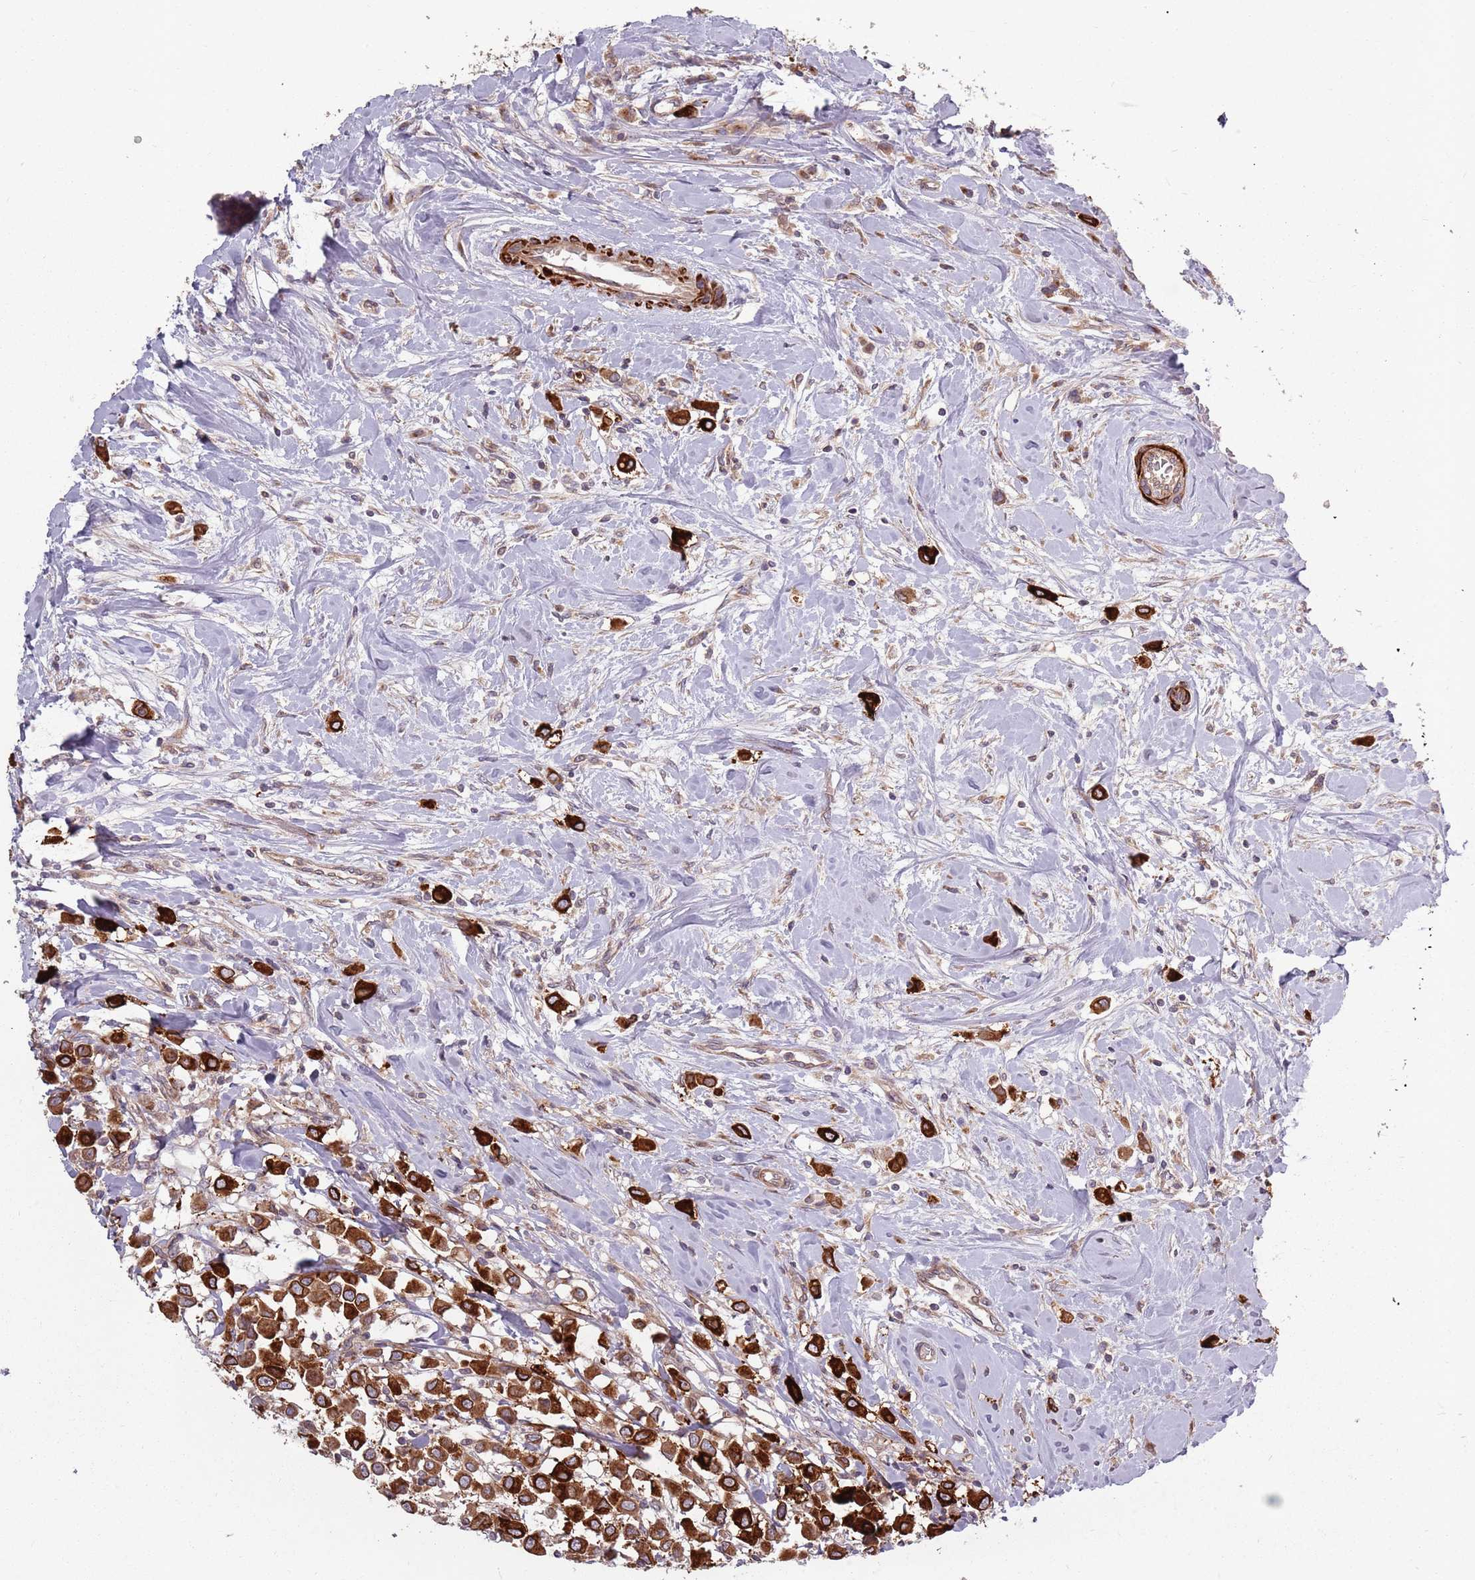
{"staining": {"intensity": "strong", "quantity": ">75%", "location": "cytoplasmic/membranous"}, "tissue": "breast cancer", "cell_type": "Tumor cells", "image_type": "cancer", "snomed": [{"axis": "morphology", "description": "Duct carcinoma"}, {"axis": "topography", "description": "Breast"}], "caption": "Immunohistochemical staining of breast cancer exhibits strong cytoplasmic/membranous protein positivity in about >75% of tumor cells. Using DAB (3,3'-diaminobenzidine) (brown) and hematoxylin (blue) stains, captured at high magnification using brightfield microscopy.", "gene": "PLD6", "patient": {"sex": "female", "age": 61}}